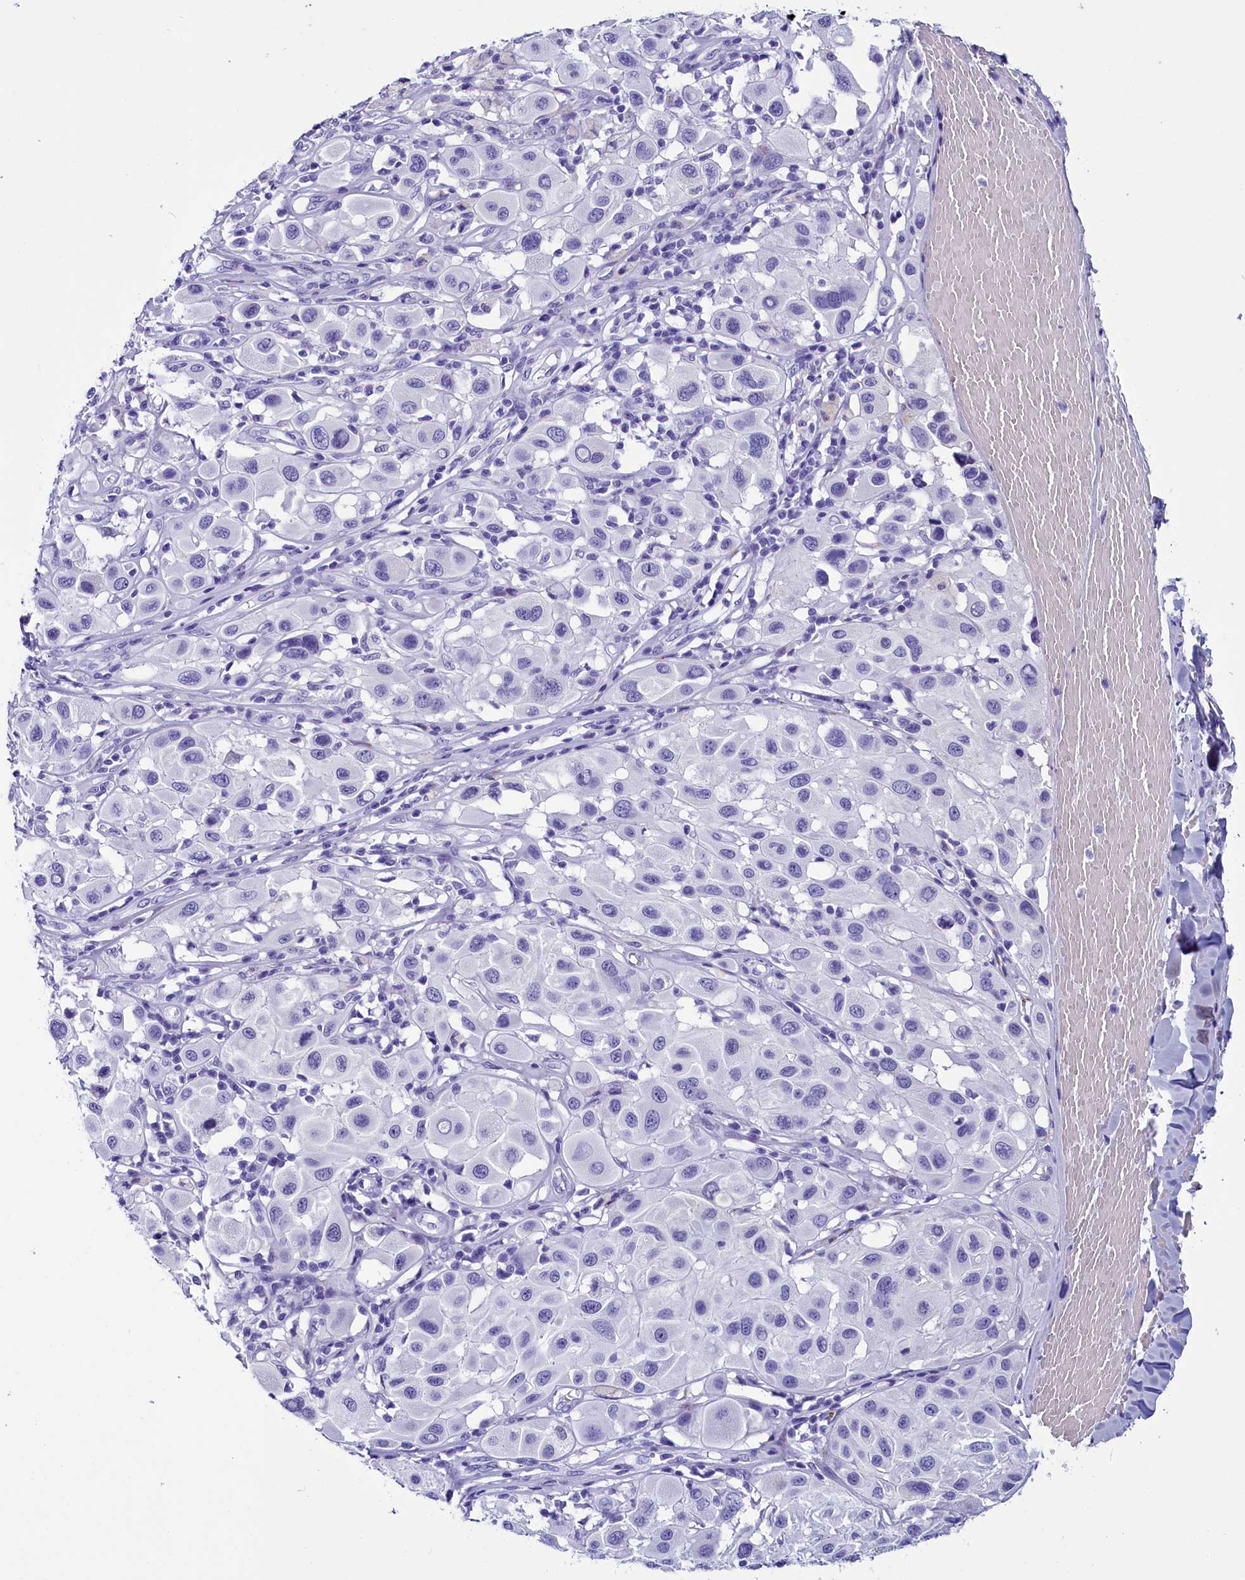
{"staining": {"intensity": "negative", "quantity": "none", "location": "none"}, "tissue": "melanoma", "cell_type": "Tumor cells", "image_type": "cancer", "snomed": [{"axis": "morphology", "description": "Malignant melanoma, Metastatic site"}, {"axis": "topography", "description": "Skin"}], "caption": "This is an immunohistochemistry histopathology image of melanoma. There is no staining in tumor cells.", "gene": "AP3B2", "patient": {"sex": "male", "age": 41}}